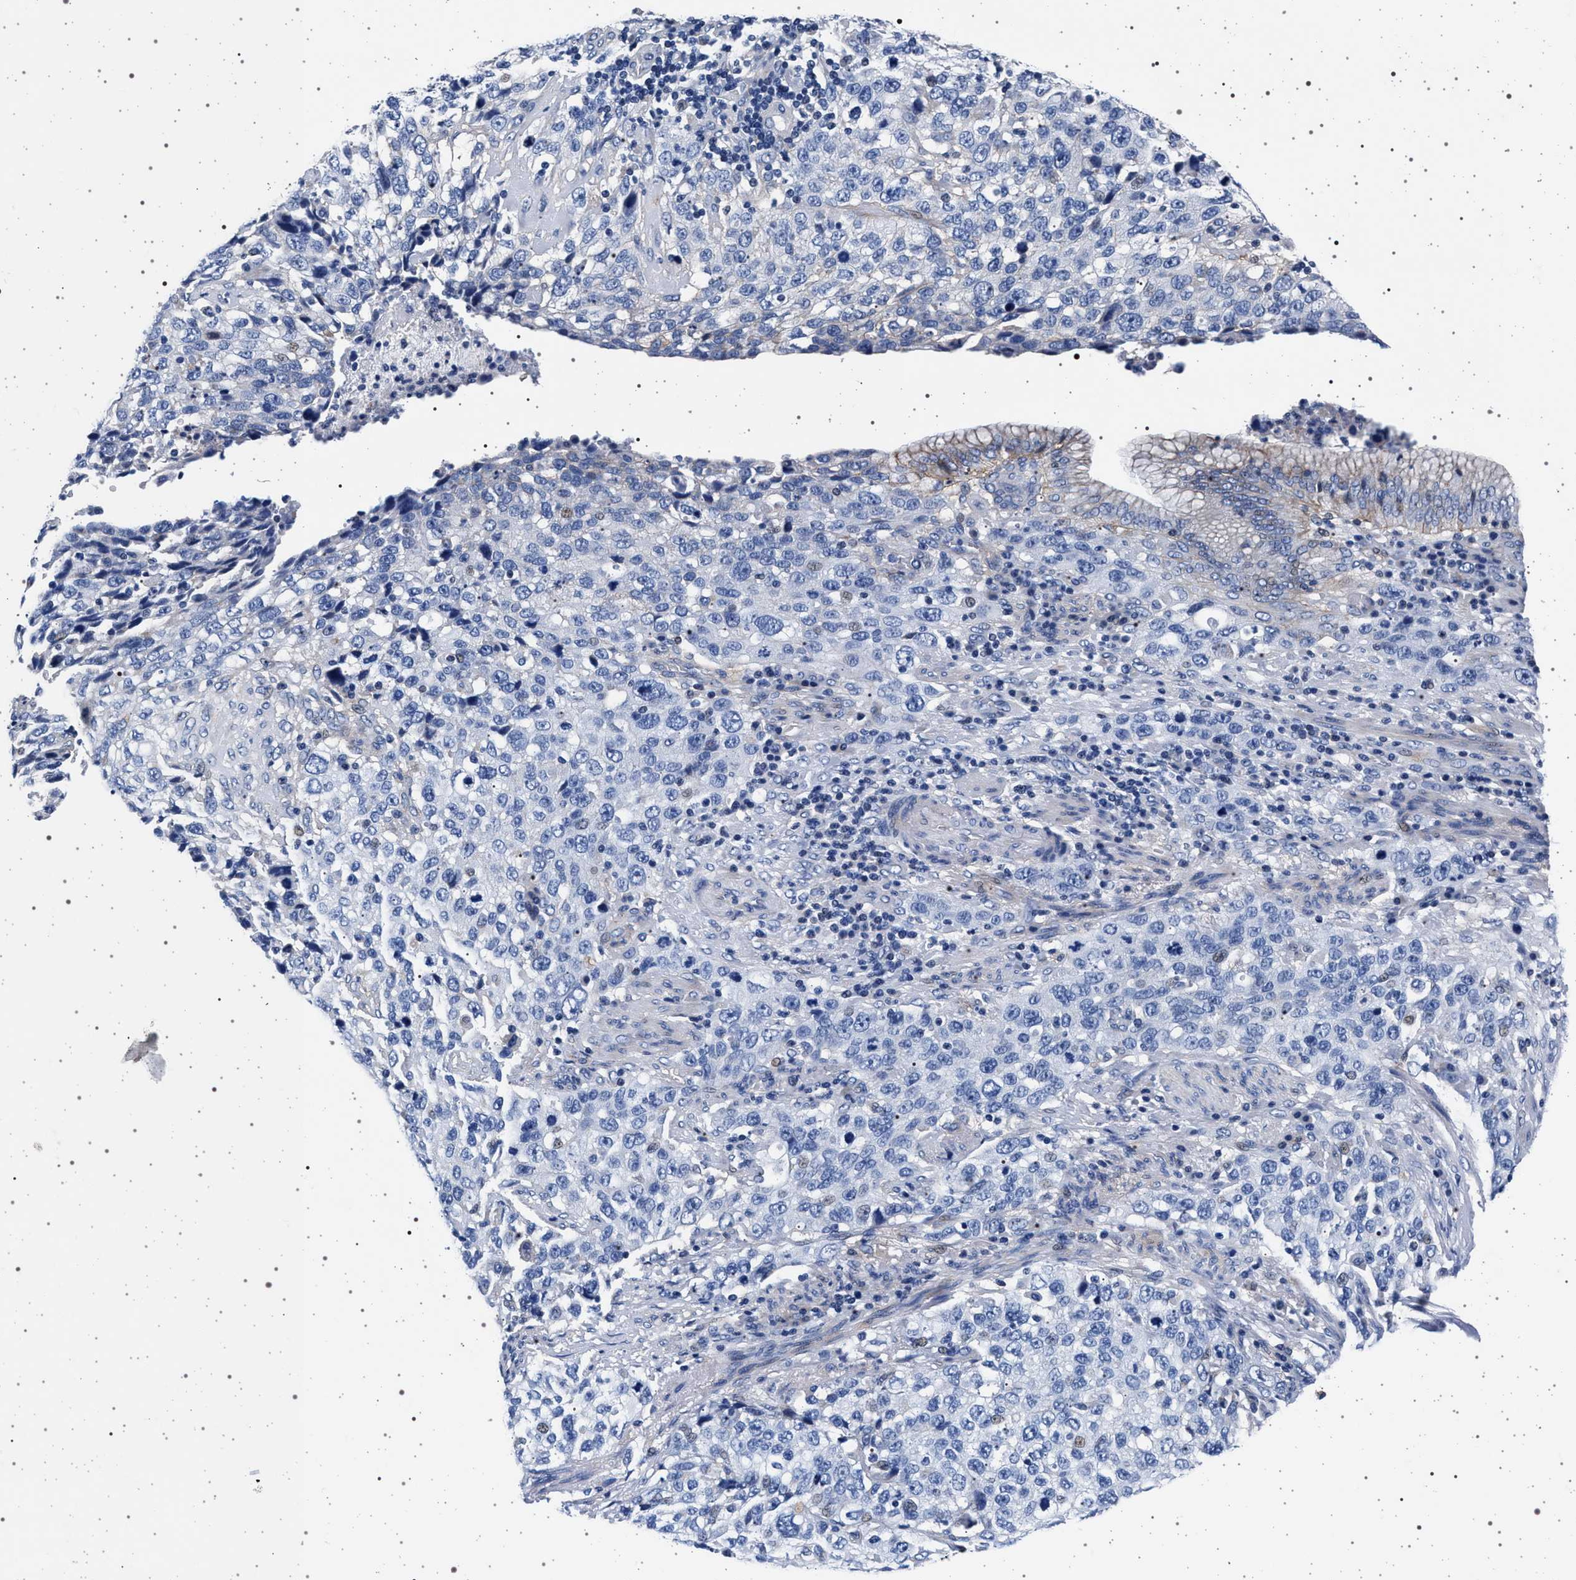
{"staining": {"intensity": "negative", "quantity": "none", "location": "none"}, "tissue": "stomach cancer", "cell_type": "Tumor cells", "image_type": "cancer", "snomed": [{"axis": "morphology", "description": "Normal tissue, NOS"}, {"axis": "morphology", "description": "Adenocarcinoma, NOS"}, {"axis": "topography", "description": "Stomach"}], "caption": "Stomach cancer was stained to show a protein in brown. There is no significant expression in tumor cells. (DAB (3,3'-diaminobenzidine) IHC visualized using brightfield microscopy, high magnification).", "gene": "SLC9A1", "patient": {"sex": "male", "age": 48}}